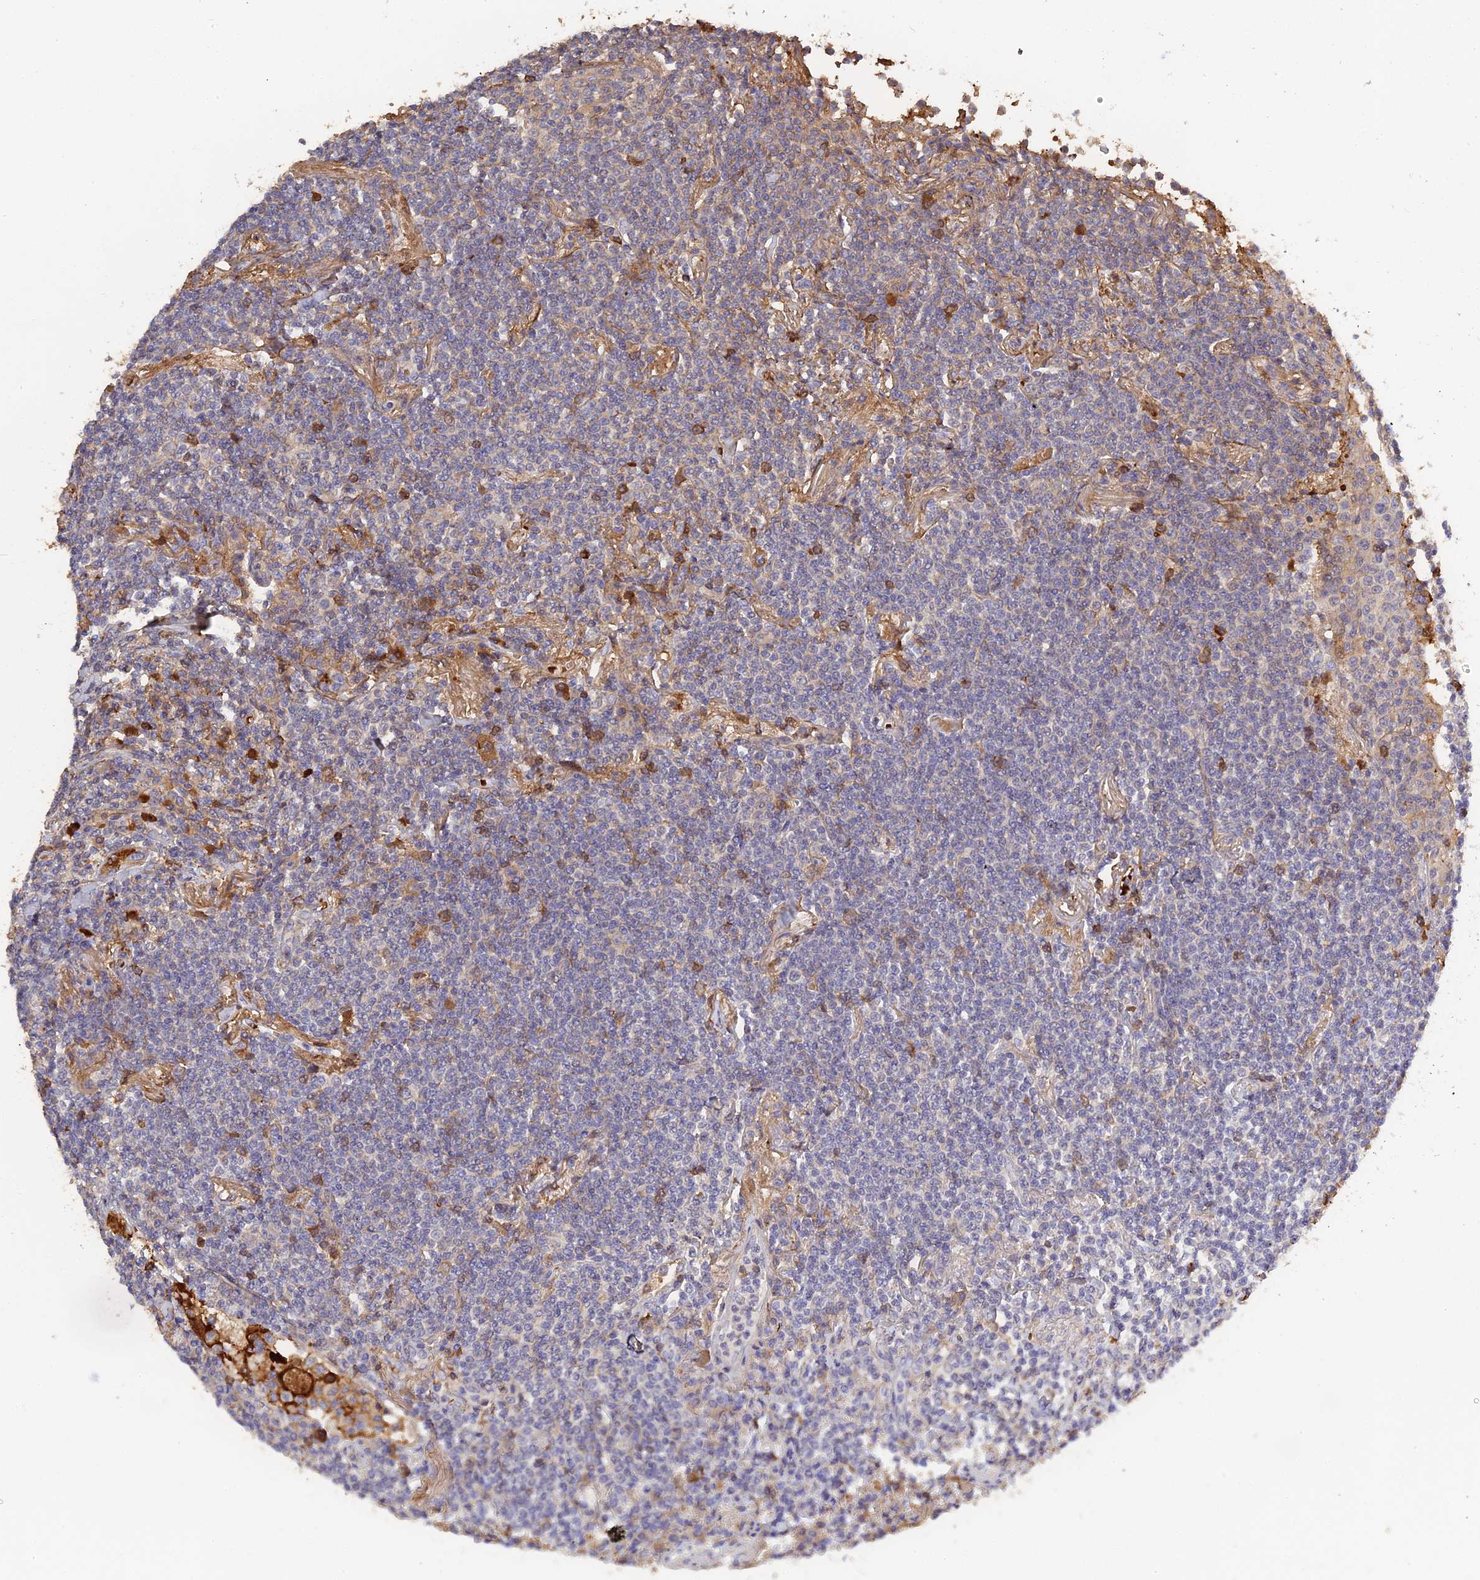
{"staining": {"intensity": "negative", "quantity": "none", "location": "none"}, "tissue": "lymphoma", "cell_type": "Tumor cells", "image_type": "cancer", "snomed": [{"axis": "morphology", "description": "Malignant lymphoma, non-Hodgkin's type, Low grade"}, {"axis": "topography", "description": "Lung"}], "caption": "IHC image of neoplastic tissue: human lymphoma stained with DAB (3,3'-diaminobenzidine) demonstrates no significant protein positivity in tumor cells.", "gene": "PZP", "patient": {"sex": "female", "age": 71}}